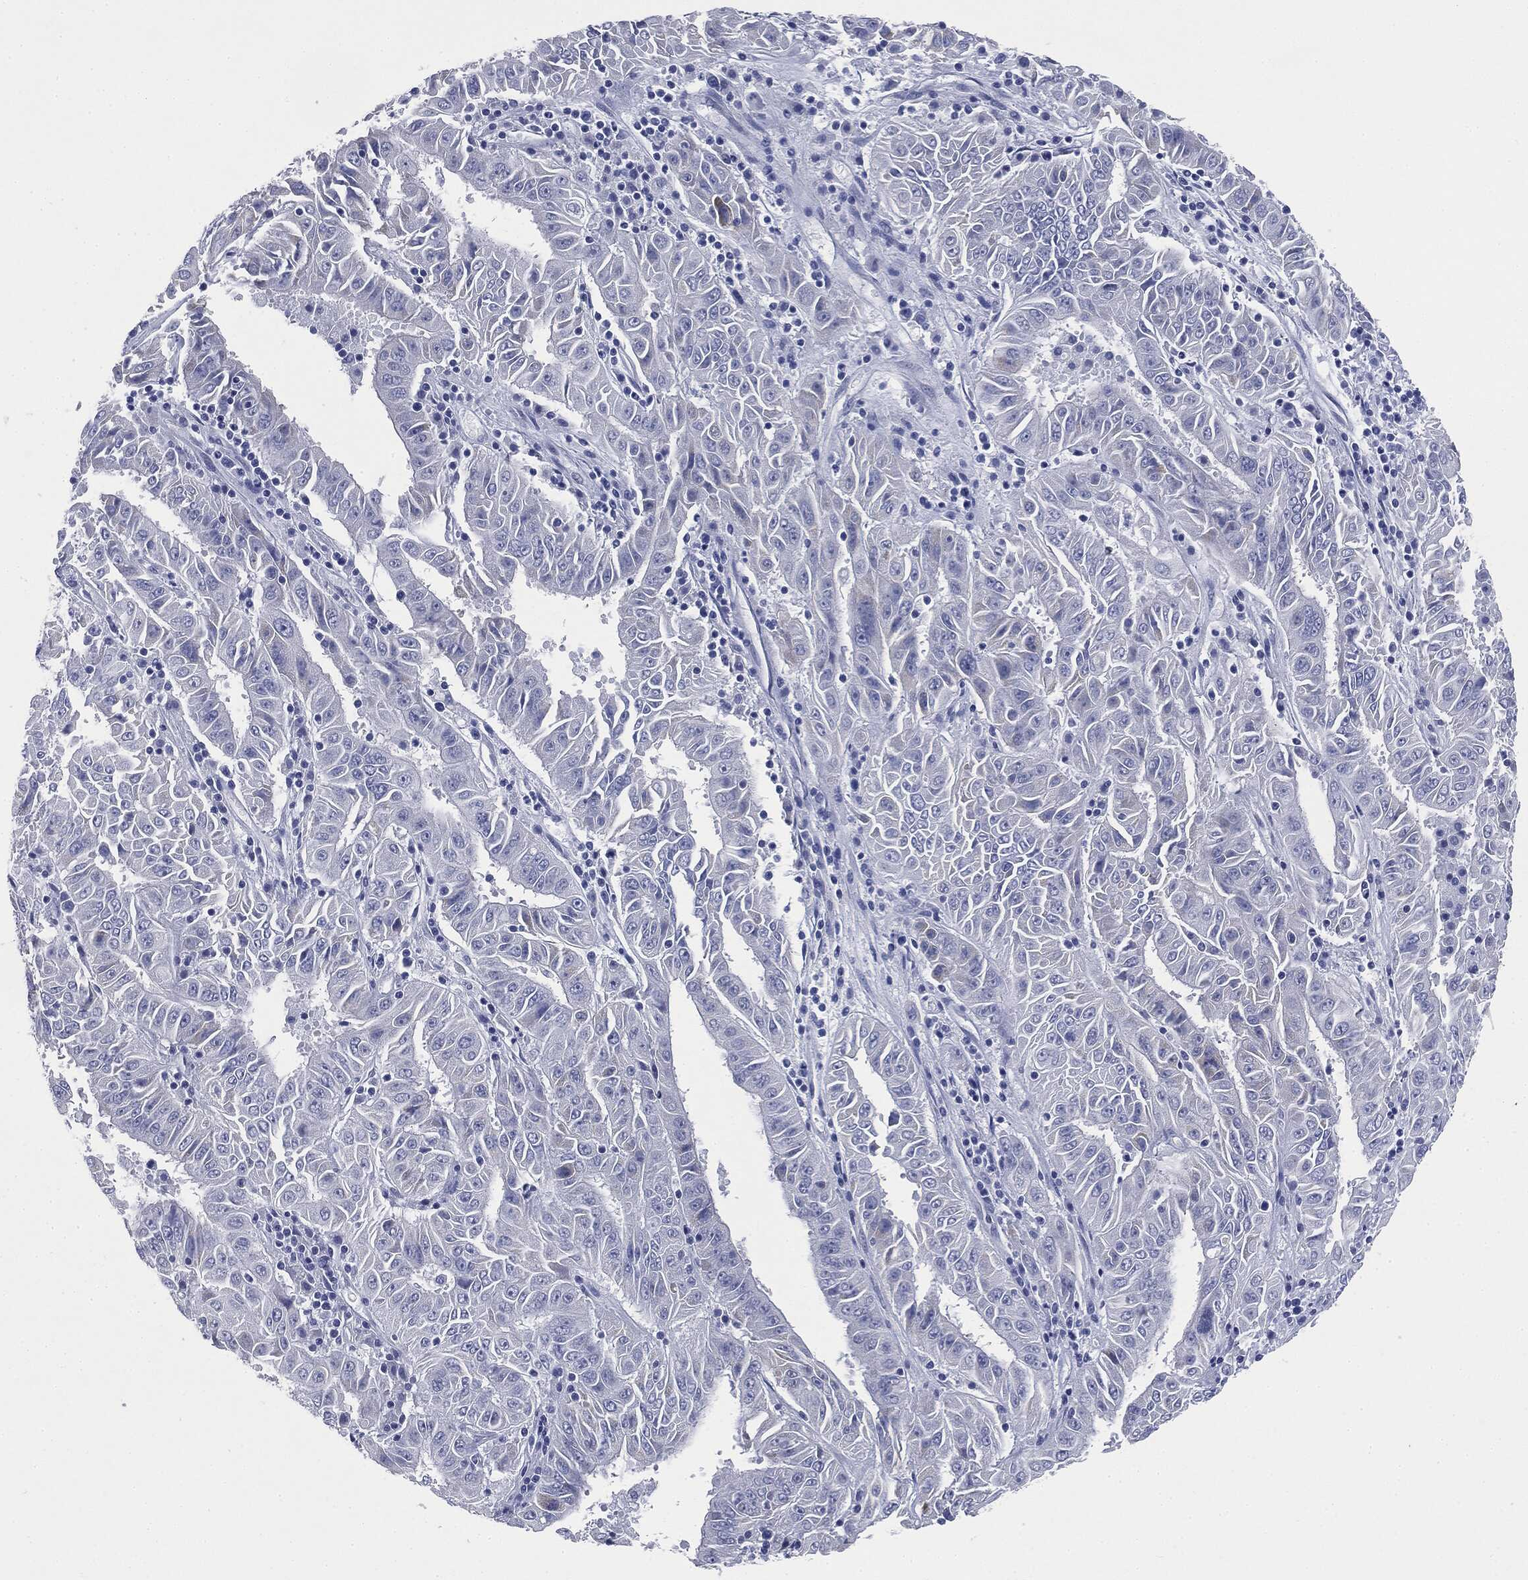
{"staining": {"intensity": "negative", "quantity": "none", "location": "none"}, "tissue": "pancreatic cancer", "cell_type": "Tumor cells", "image_type": "cancer", "snomed": [{"axis": "morphology", "description": "Adenocarcinoma, NOS"}, {"axis": "topography", "description": "Pancreas"}], "caption": "DAB immunohistochemical staining of pancreatic cancer exhibits no significant expression in tumor cells.", "gene": "ATP2A1", "patient": {"sex": "male", "age": 63}}